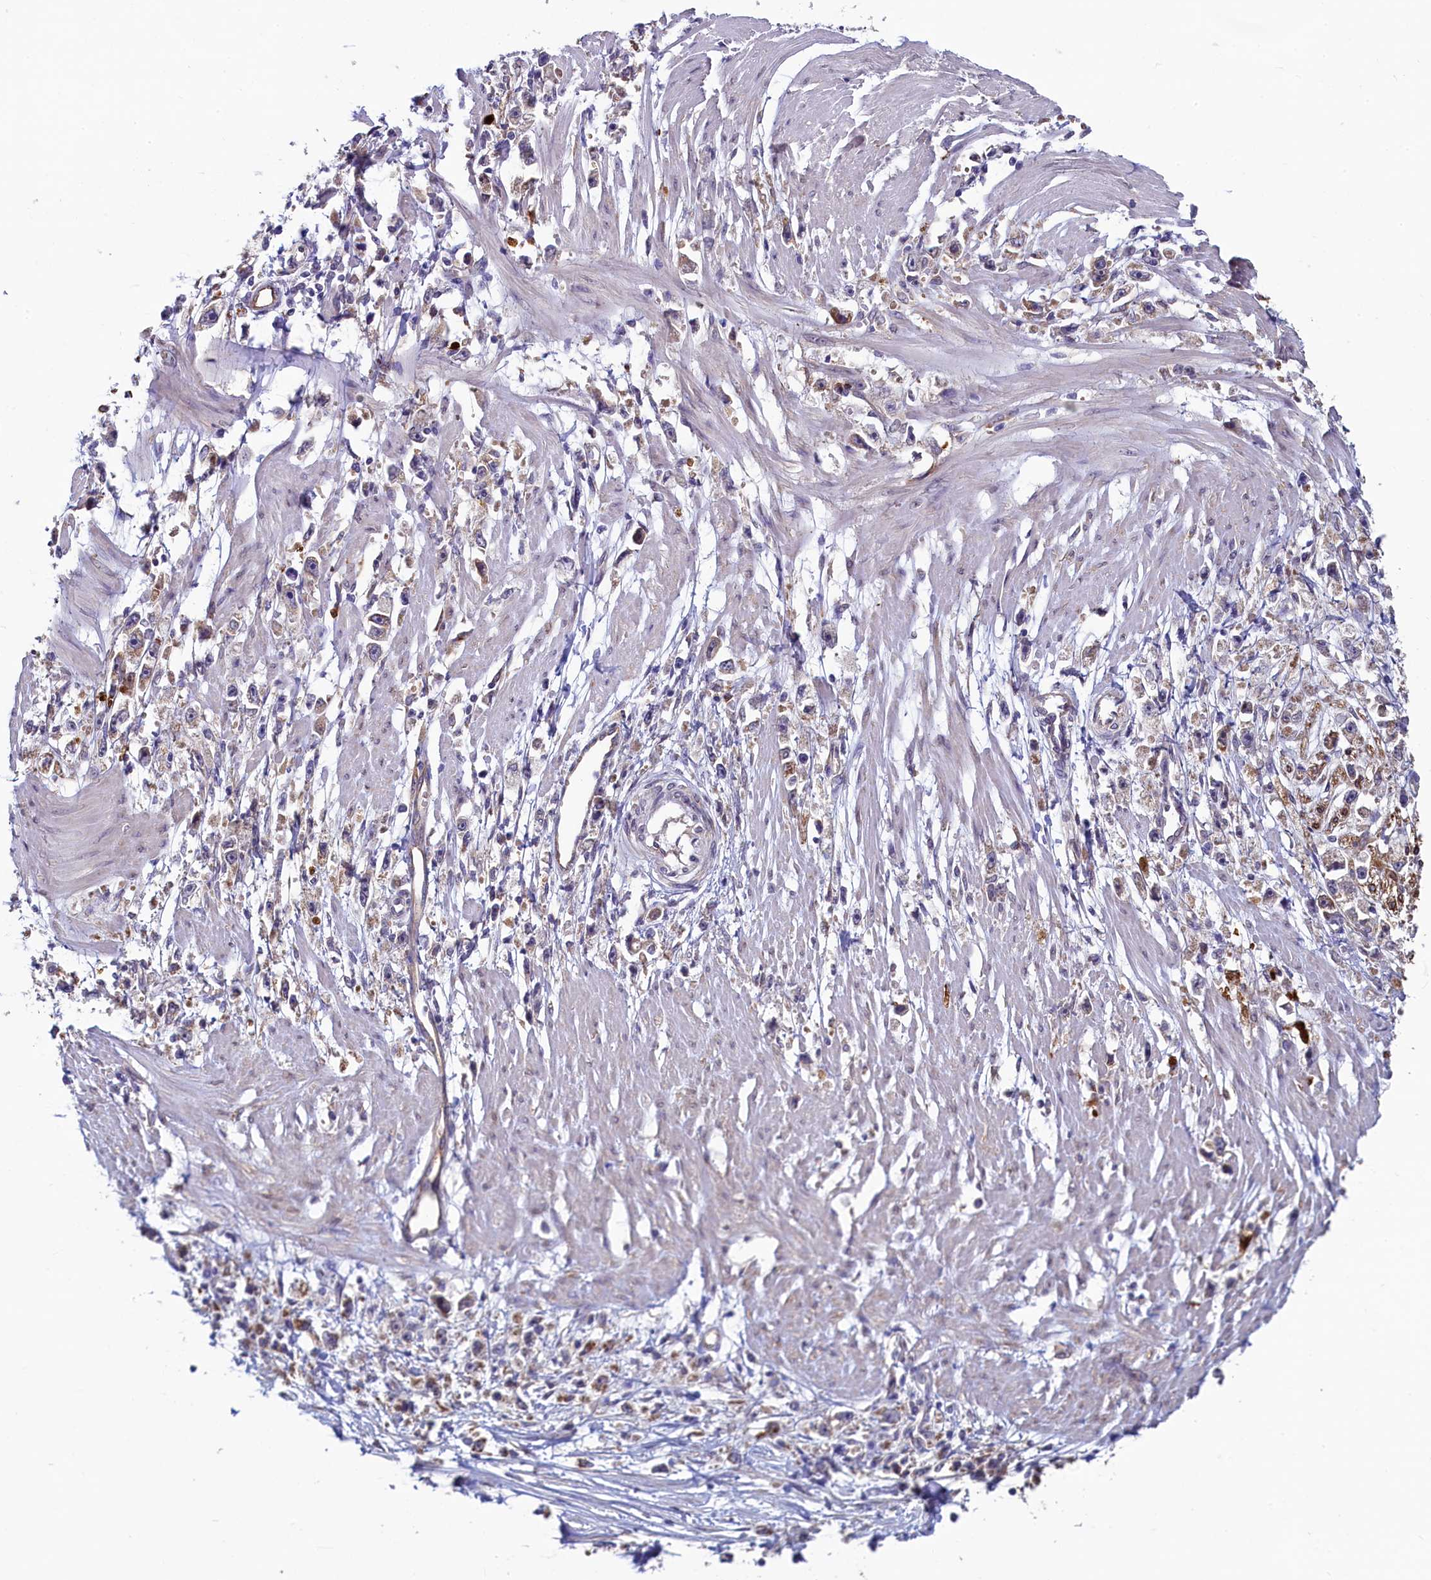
{"staining": {"intensity": "moderate", "quantity": "<25%", "location": "cytoplasmic/membranous"}, "tissue": "stomach cancer", "cell_type": "Tumor cells", "image_type": "cancer", "snomed": [{"axis": "morphology", "description": "Adenocarcinoma, NOS"}, {"axis": "topography", "description": "Stomach"}], "caption": "Immunohistochemical staining of stomach cancer (adenocarcinoma) reveals low levels of moderate cytoplasmic/membranous protein positivity in about <25% of tumor cells.", "gene": "SPATA2L", "patient": {"sex": "female", "age": 59}}